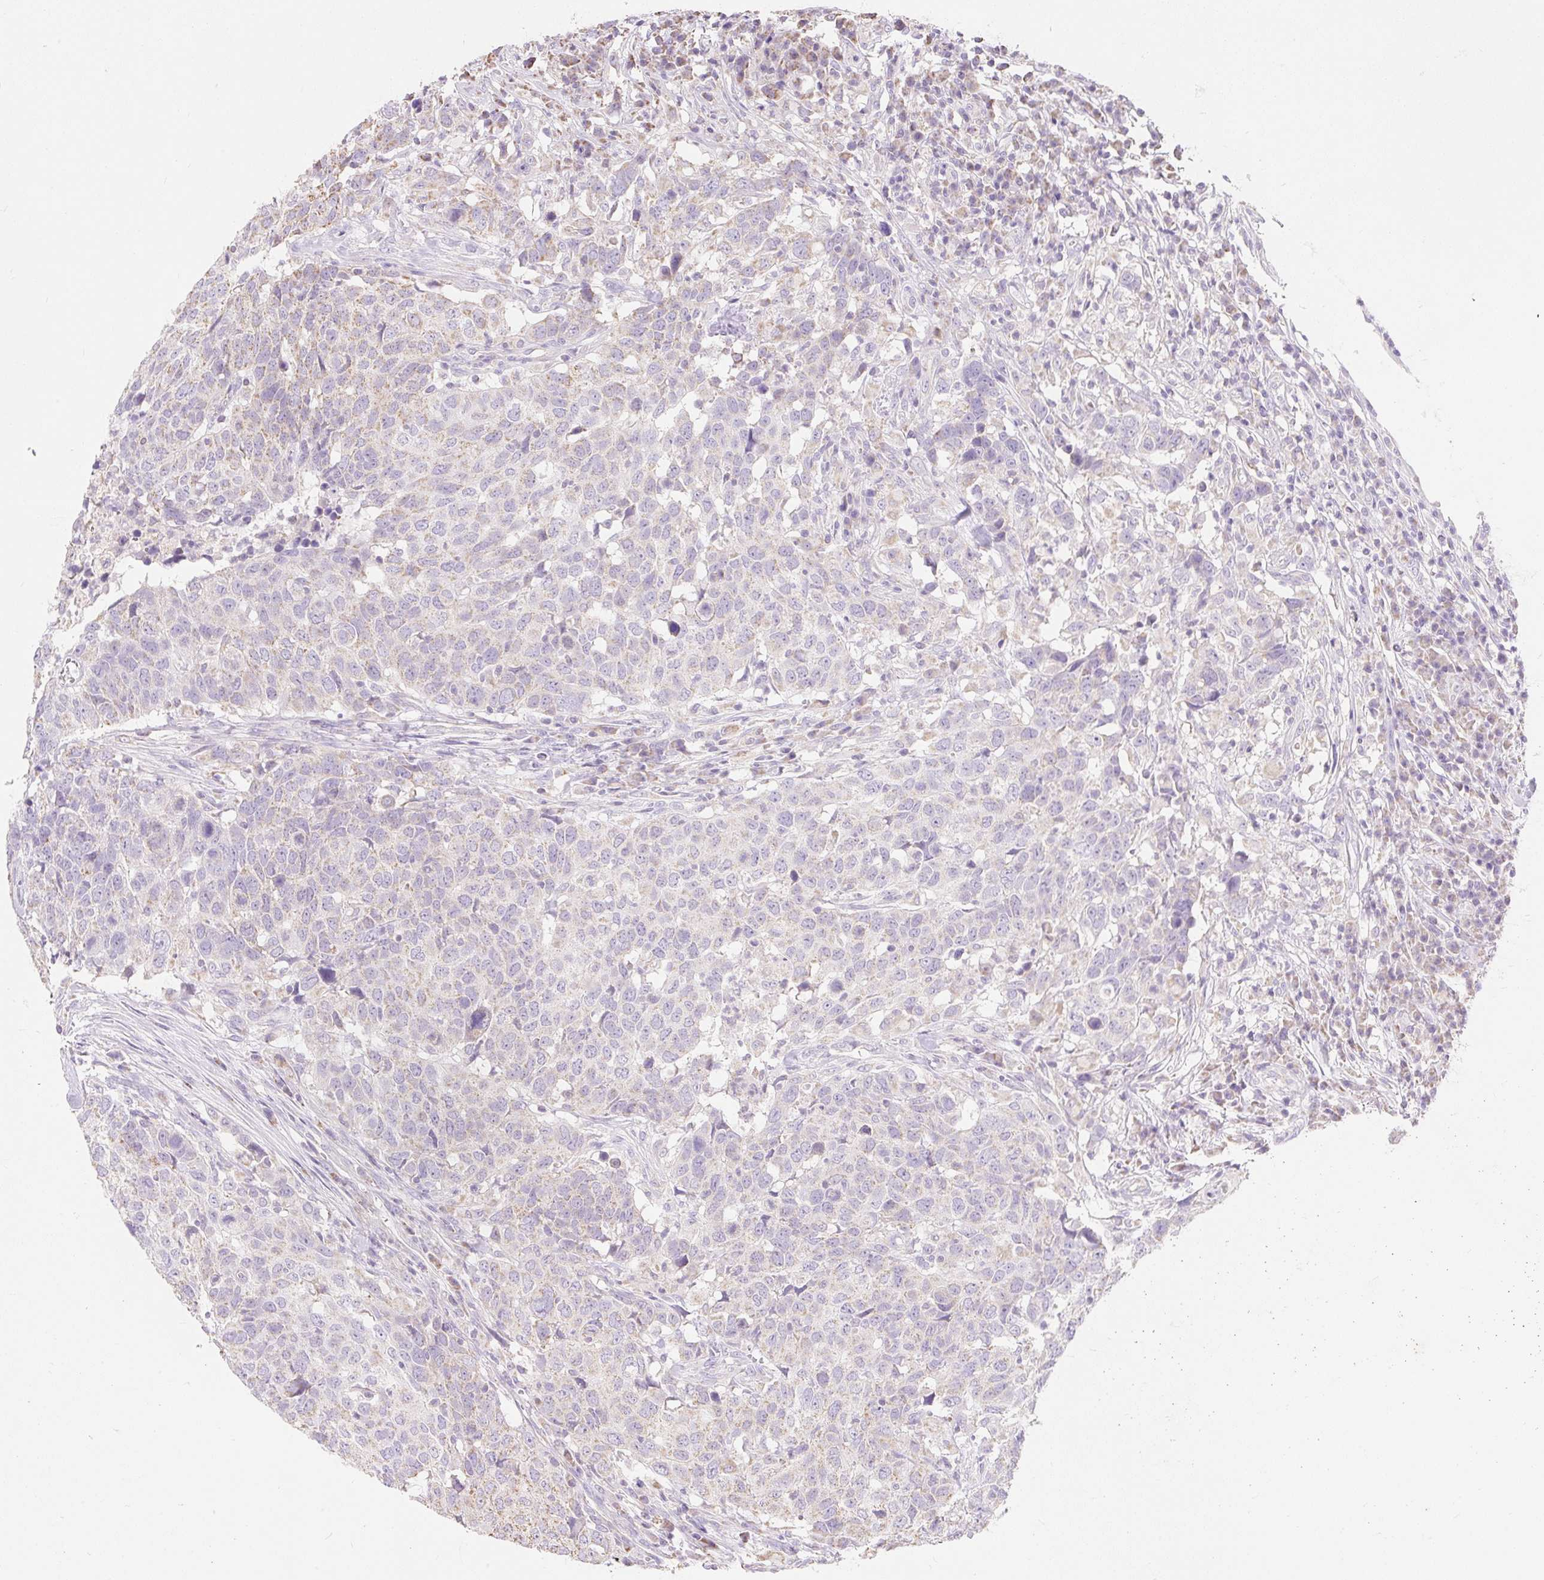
{"staining": {"intensity": "weak", "quantity": "<25%", "location": "cytoplasmic/membranous"}, "tissue": "head and neck cancer", "cell_type": "Tumor cells", "image_type": "cancer", "snomed": [{"axis": "morphology", "description": "Normal tissue, NOS"}, {"axis": "morphology", "description": "Squamous cell carcinoma, NOS"}, {"axis": "topography", "description": "Skeletal muscle"}, {"axis": "topography", "description": "Vascular tissue"}, {"axis": "topography", "description": "Peripheral nerve tissue"}, {"axis": "topography", "description": "Head-Neck"}], "caption": "This photomicrograph is of head and neck cancer stained with immunohistochemistry to label a protein in brown with the nuclei are counter-stained blue. There is no positivity in tumor cells. (DAB (3,3'-diaminobenzidine) IHC visualized using brightfield microscopy, high magnification).", "gene": "DHX35", "patient": {"sex": "male", "age": 66}}